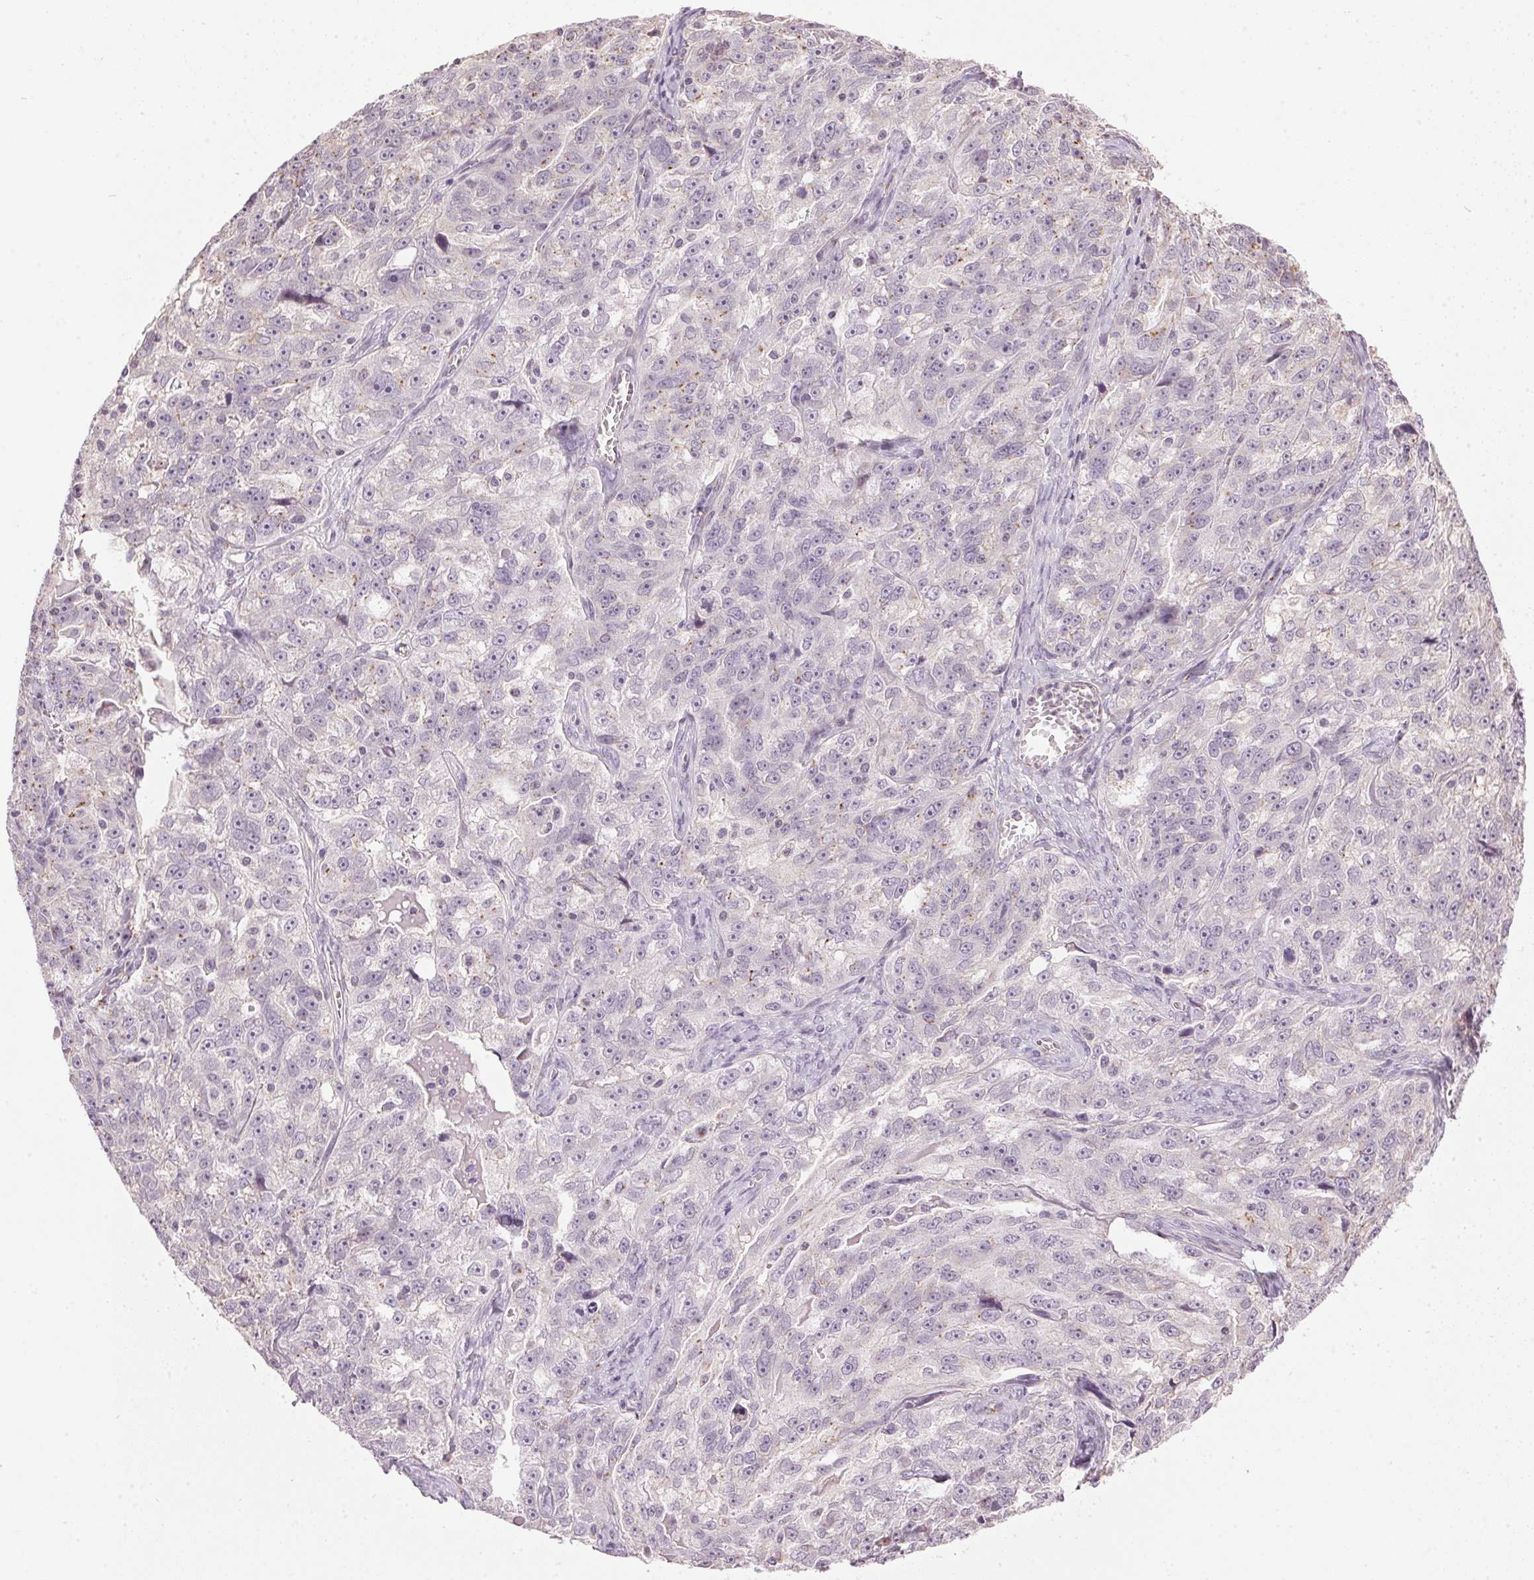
{"staining": {"intensity": "negative", "quantity": "none", "location": "none"}, "tissue": "ovarian cancer", "cell_type": "Tumor cells", "image_type": "cancer", "snomed": [{"axis": "morphology", "description": "Cystadenocarcinoma, serous, NOS"}, {"axis": "topography", "description": "Ovary"}], "caption": "An immunohistochemistry histopathology image of ovarian serous cystadenocarcinoma is shown. There is no staining in tumor cells of ovarian serous cystadenocarcinoma.", "gene": "GOLPH3", "patient": {"sex": "female", "age": 51}}